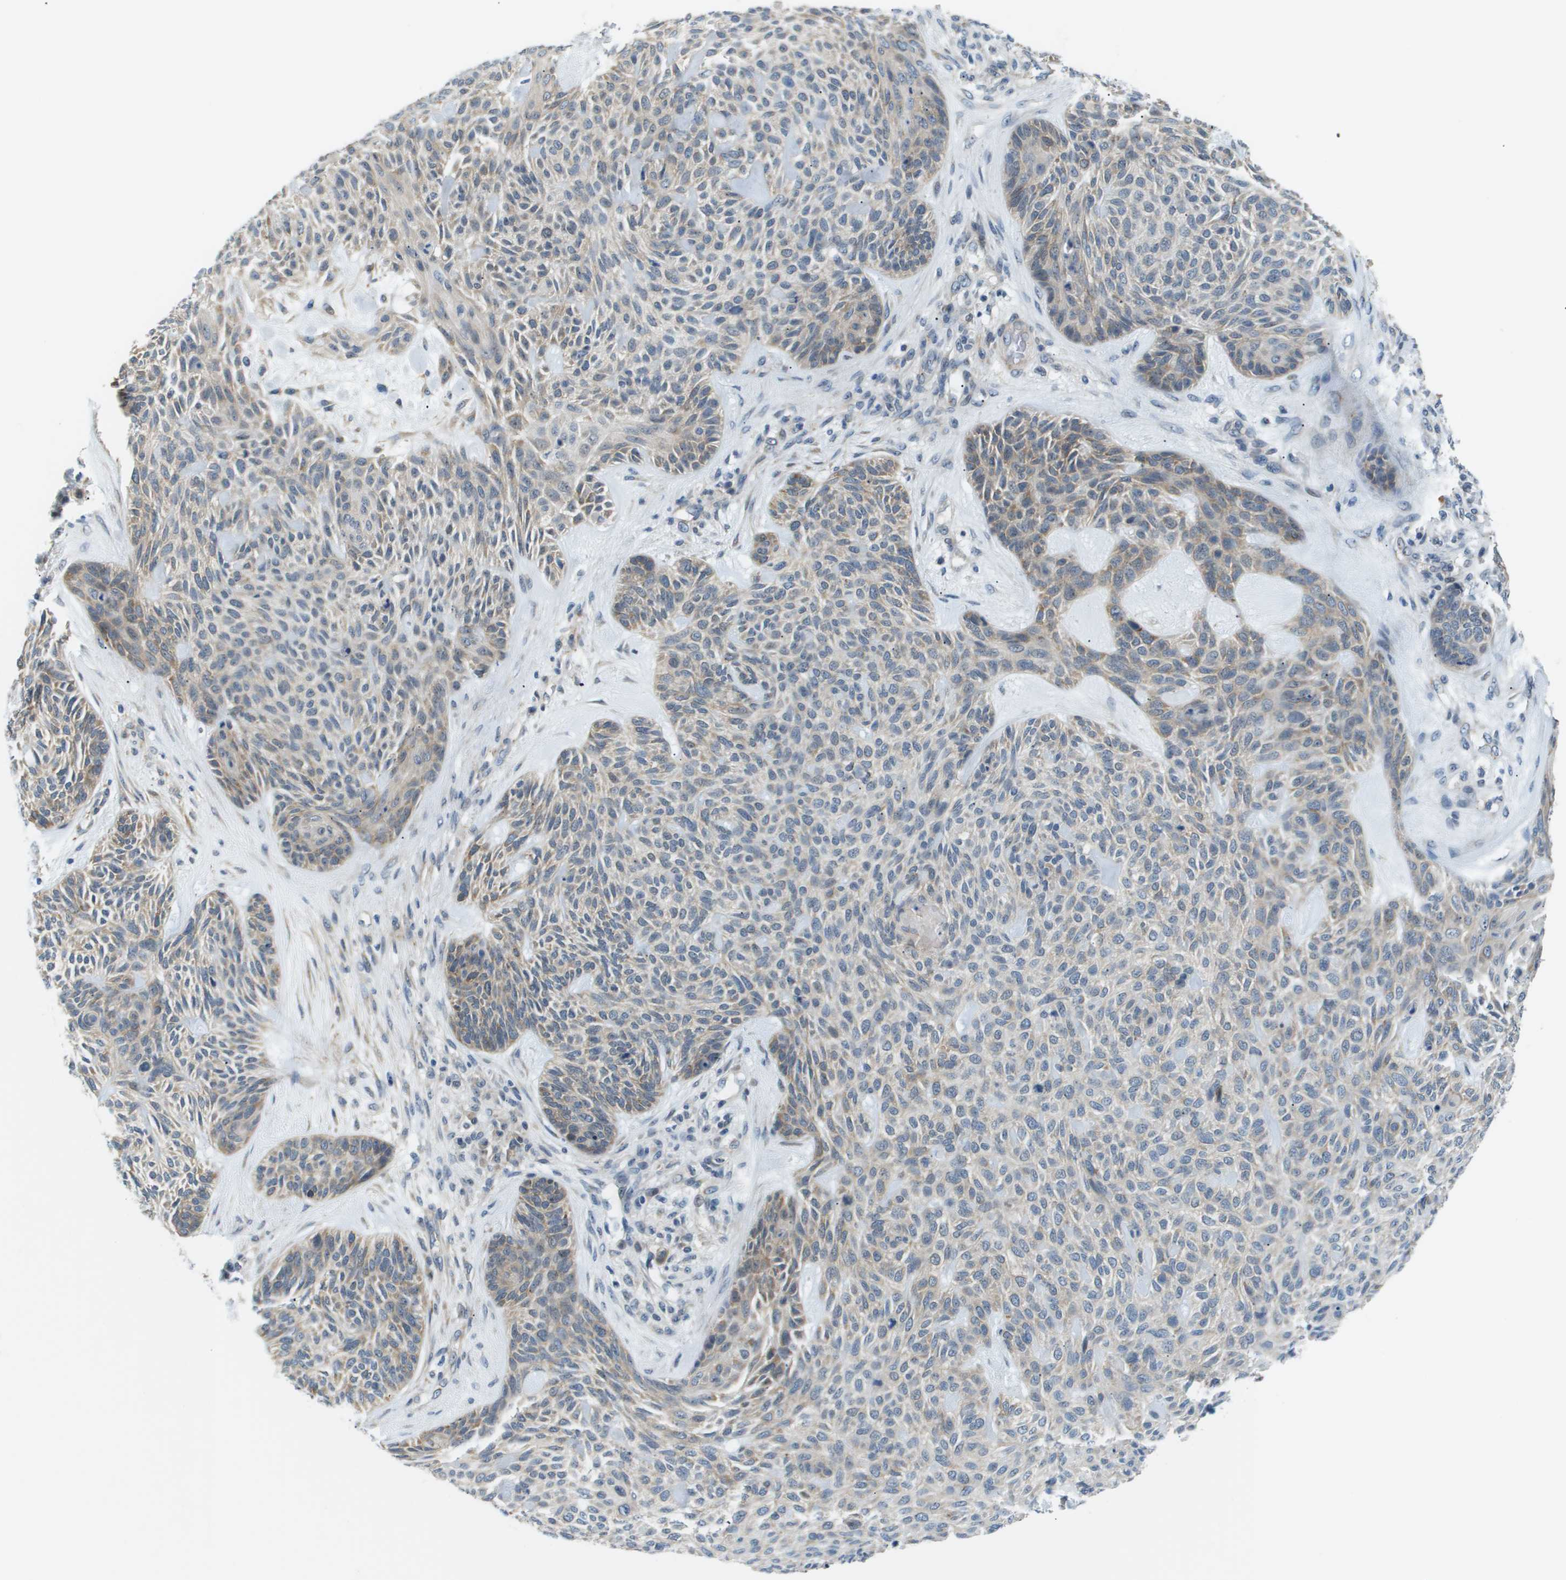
{"staining": {"intensity": "moderate", "quantity": "<25%", "location": "cytoplasmic/membranous"}, "tissue": "skin cancer", "cell_type": "Tumor cells", "image_type": "cancer", "snomed": [{"axis": "morphology", "description": "Basal cell carcinoma"}, {"axis": "topography", "description": "Skin"}], "caption": "This histopathology image shows immunohistochemistry (IHC) staining of skin basal cell carcinoma, with low moderate cytoplasmic/membranous positivity in about <25% of tumor cells.", "gene": "OTUD5", "patient": {"sex": "male", "age": 55}}